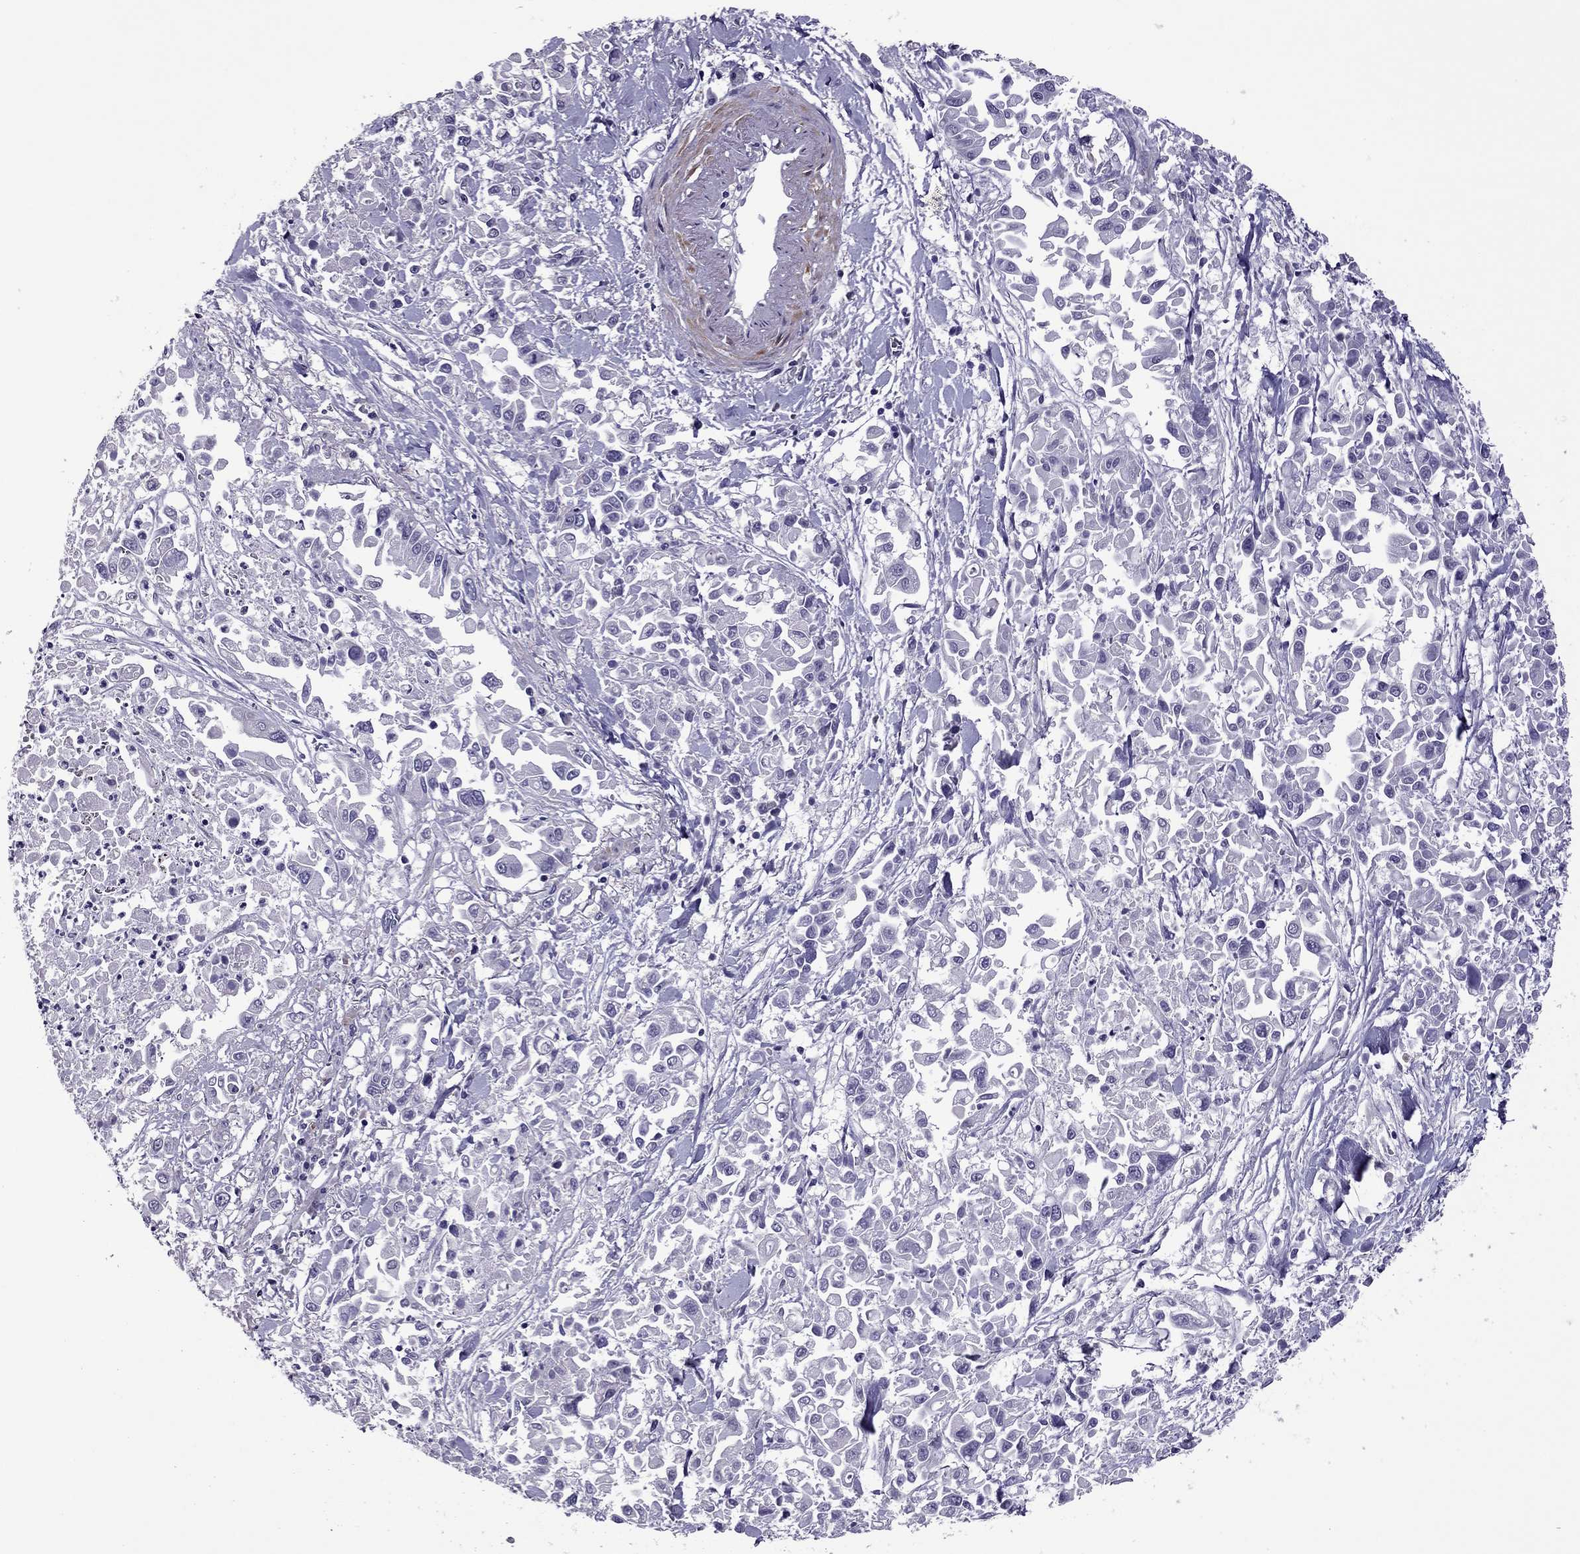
{"staining": {"intensity": "negative", "quantity": "none", "location": "none"}, "tissue": "pancreatic cancer", "cell_type": "Tumor cells", "image_type": "cancer", "snomed": [{"axis": "morphology", "description": "Adenocarcinoma, NOS"}, {"axis": "topography", "description": "Pancreas"}], "caption": "Photomicrograph shows no significant protein expression in tumor cells of pancreatic adenocarcinoma.", "gene": "SLC16A8", "patient": {"sex": "female", "age": 83}}